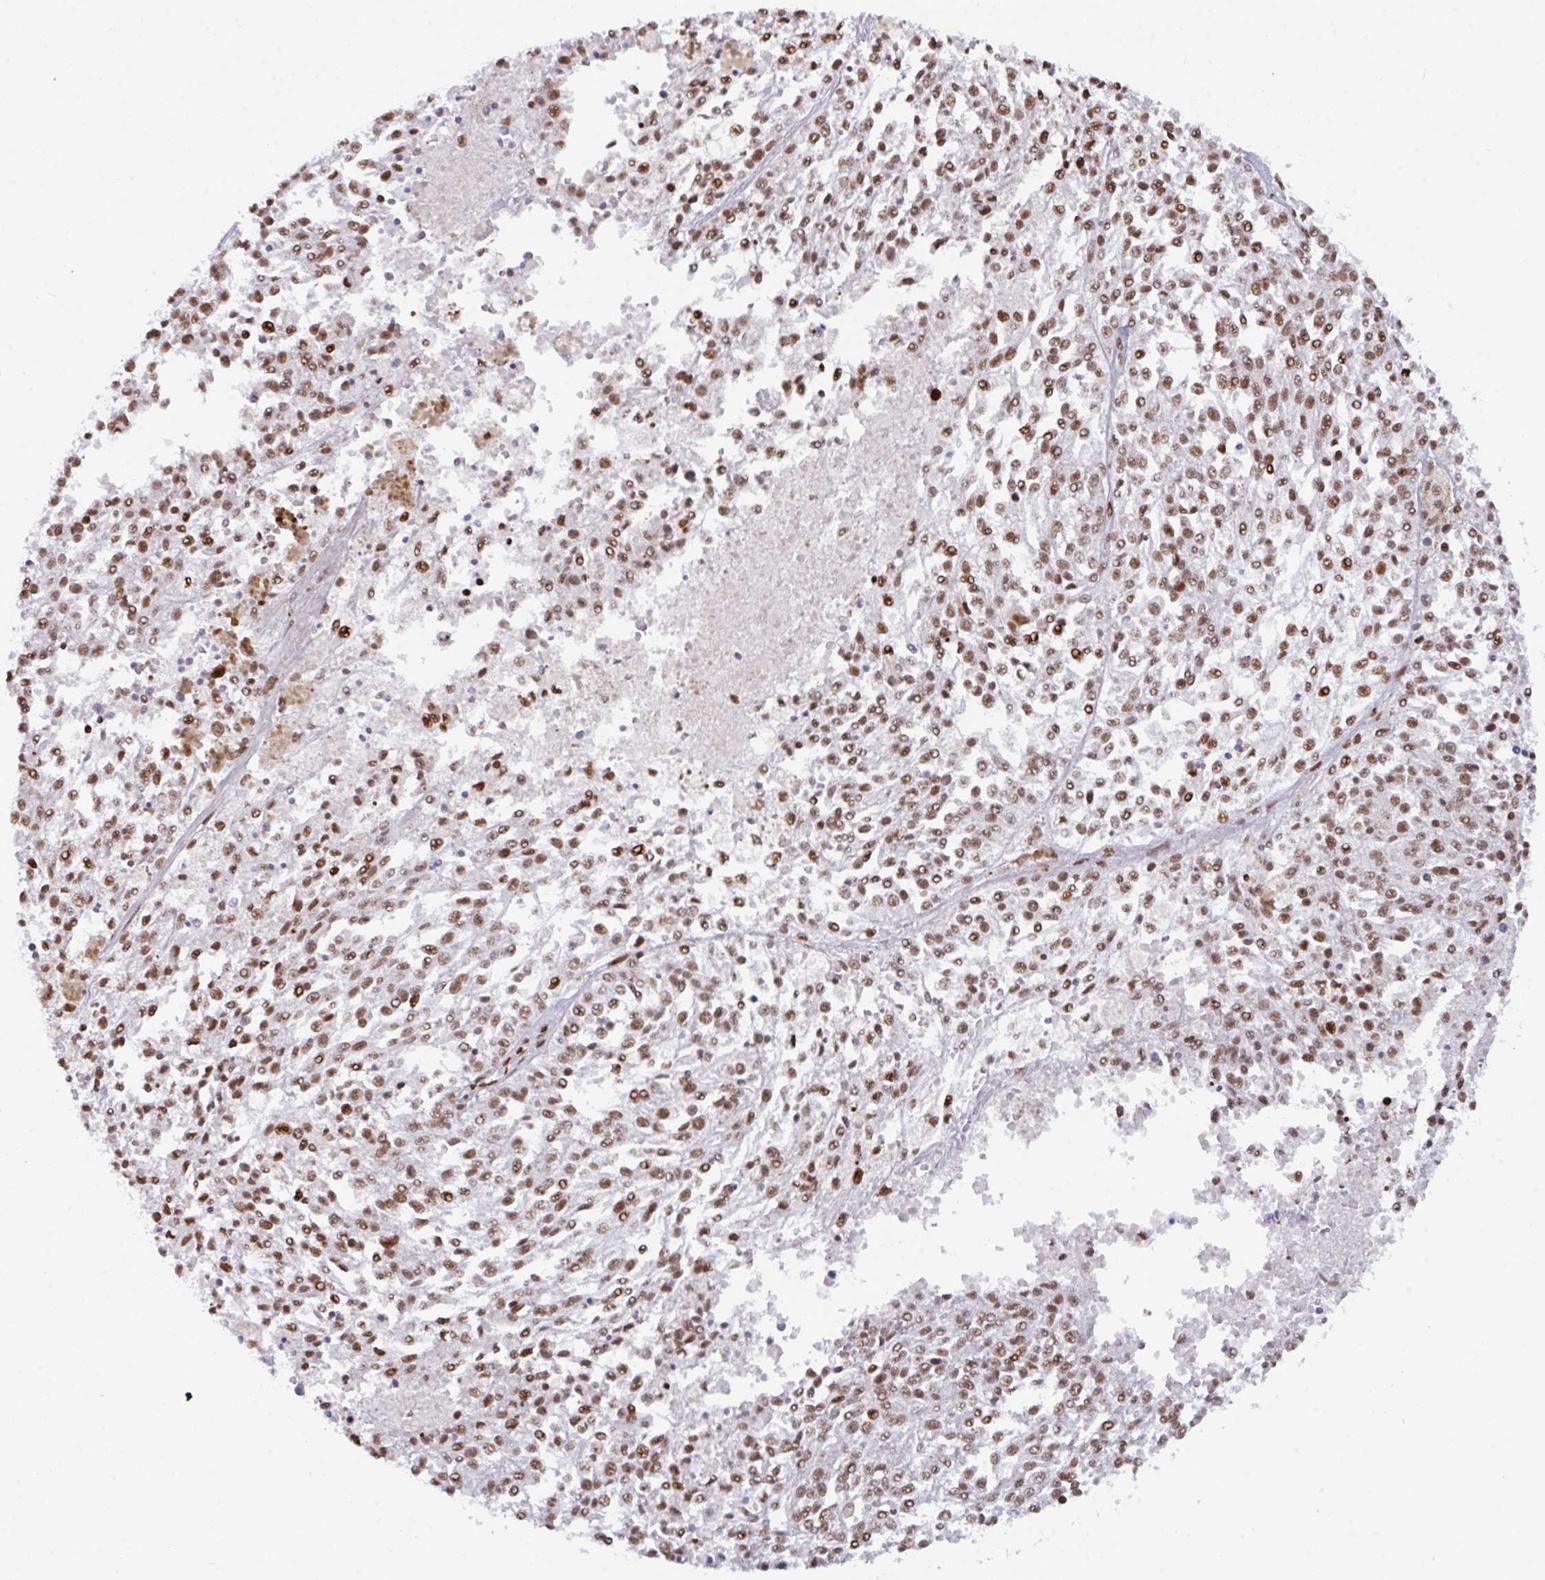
{"staining": {"intensity": "moderate", "quantity": ">75%", "location": "nuclear"}, "tissue": "melanoma", "cell_type": "Tumor cells", "image_type": "cancer", "snomed": [{"axis": "morphology", "description": "Malignant melanoma, NOS"}, {"axis": "topography", "description": "Skin"}], "caption": "Melanoma was stained to show a protein in brown. There is medium levels of moderate nuclear expression in about >75% of tumor cells.", "gene": "CLP1", "patient": {"sex": "female", "age": 64}}